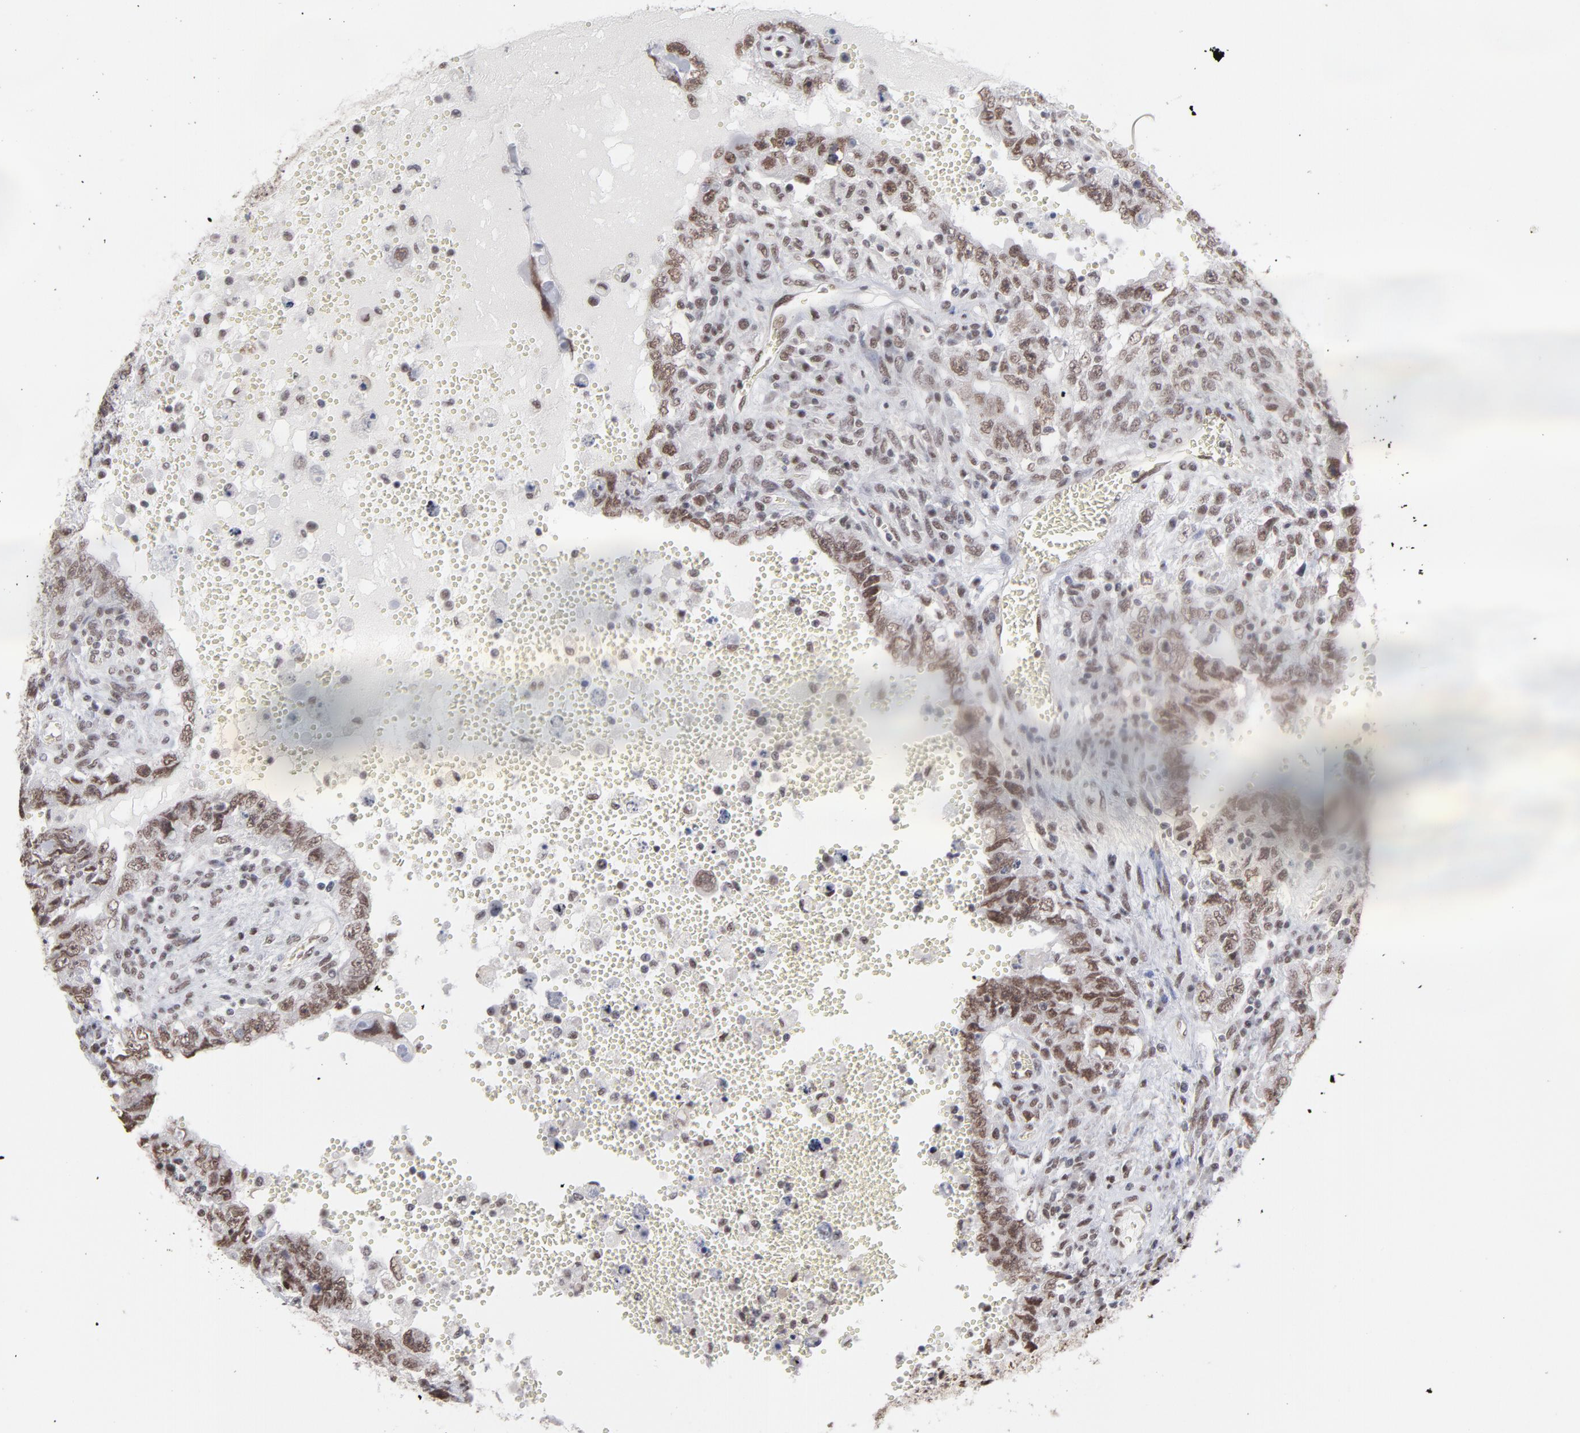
{"staining": {"intensity": "moderate", "quantity": ">75%", "location": "nuclear"}, "tissue": "testis cancer", "cell_type": "Tumor cells", "image_type": "cancer", "snomed": [{"axis": "morphology", "description": "Carcinoma, Embryonal, NOS"}, {"axis": "topography", "description": "Testis"}], "caption": "A medium amount of moderate nuclear staining is seen in approximately >75% of tumor cells in embryonal carcinoma (testis) tissue. The staining was performed using DAB (3,3'-diaminobenzidine), with brown indicating positive protein expression. Nuclei are stained blue with hematoxylin.", "gene": "ZNF3", "patient": {"sex": "male", "age": 26}}